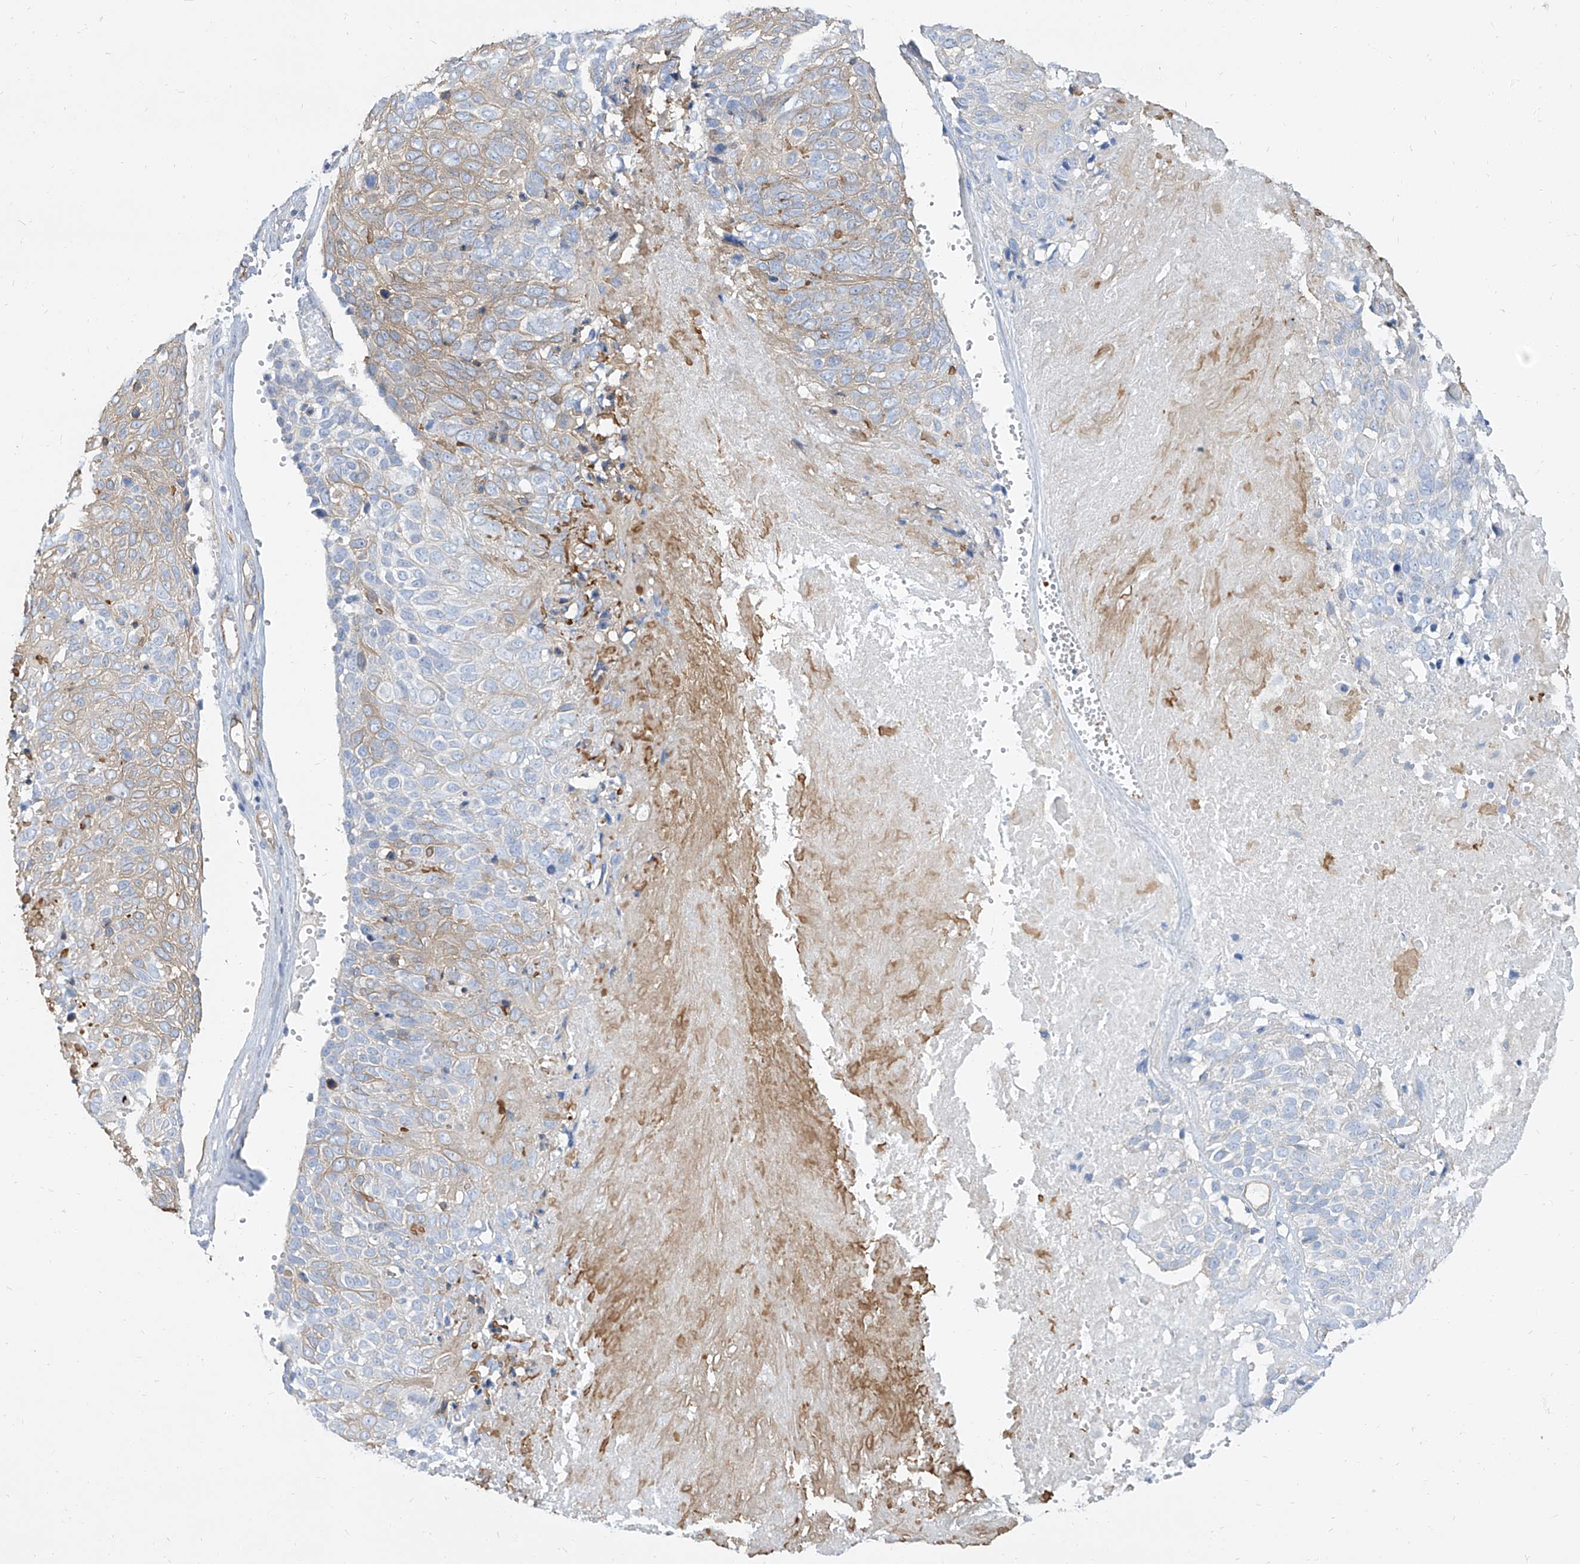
{"staining": {"intensity": "weak", "quantity": "<25%", "location": "cytoplasmic/membranous"}, "tissue": "cervical cancer", "cell_type": "Tumor cells", "image_type": "cancer", "snomed": [{"axis": "morphology", "description": "Squamous cell carcinoma, NOS"}, {"axis": "topography", "description": "Cervix"}], "caption": "Photomicrograph shows no protein positivity in tumor cells of cervical cancer (squamous cell carcinoma) tissue. (Immunohistochemistry, brightfield microscopy, high magnification).", "gene": "TXLNB", "patient": {"sex": "female", "age": 74}}